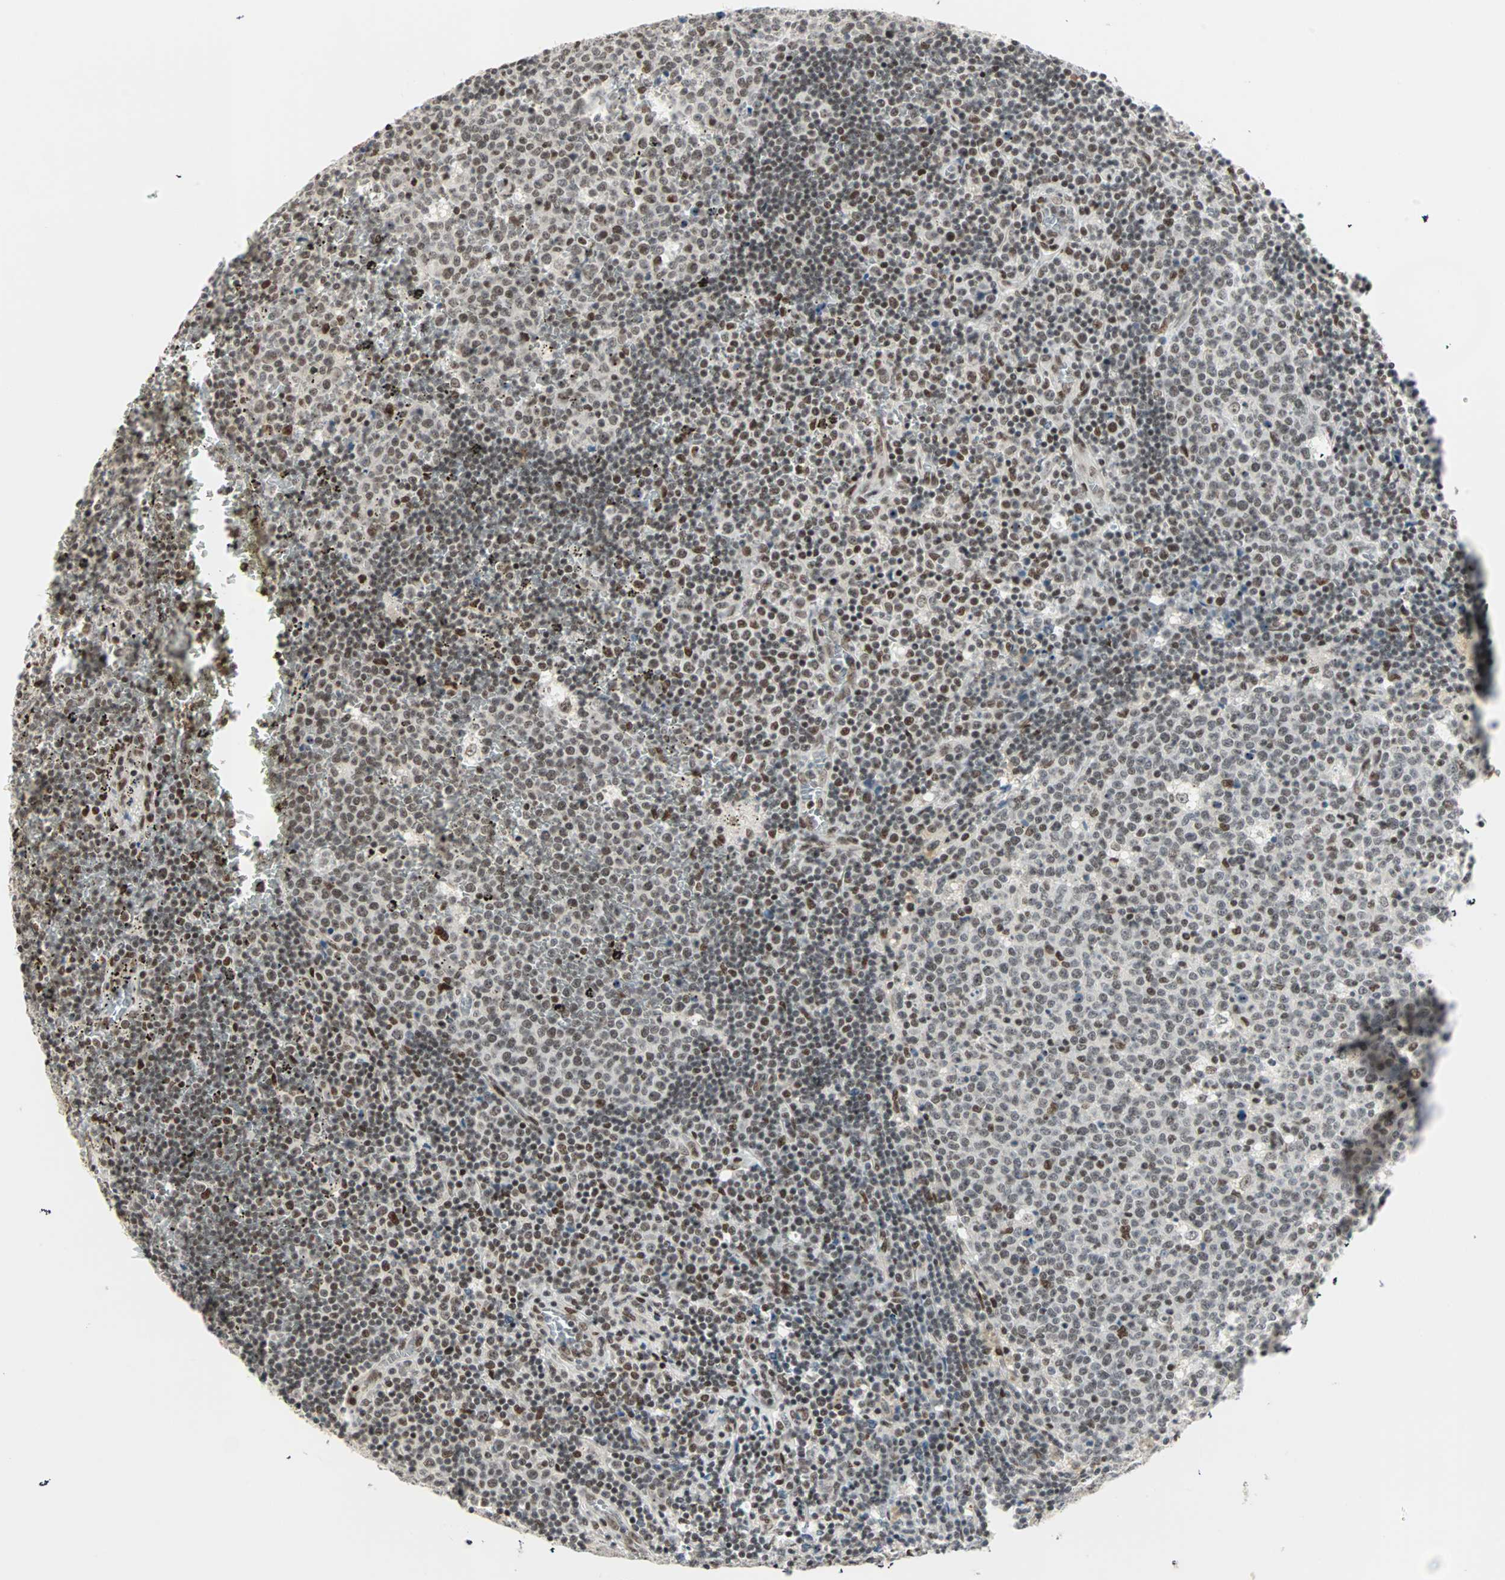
{"staining": {"intensity": "moderate", "quantity": ">75%", "location": "nuclear"}, "tissue": "lymph node", "cell_type": "Germinal center cells", "image_type": "normal", "snomed": [{"axis": "morphology", "description": "Normal tissue, NOS"}, {"axis": "topography", "description": "Lymph node"}, {"axis": "topography", "description": "Salivary gland"}], "caption": "IHC (DAB (3,3'-diaminobenzidine)) staining of unremarkable human lymph node exhibits moderate nuclear protein expression in approximately >75% of germinal center cells. Nuclei are stained in blue.", "gene": "BLM", "patient": {"sex": "male", "age": 8}}